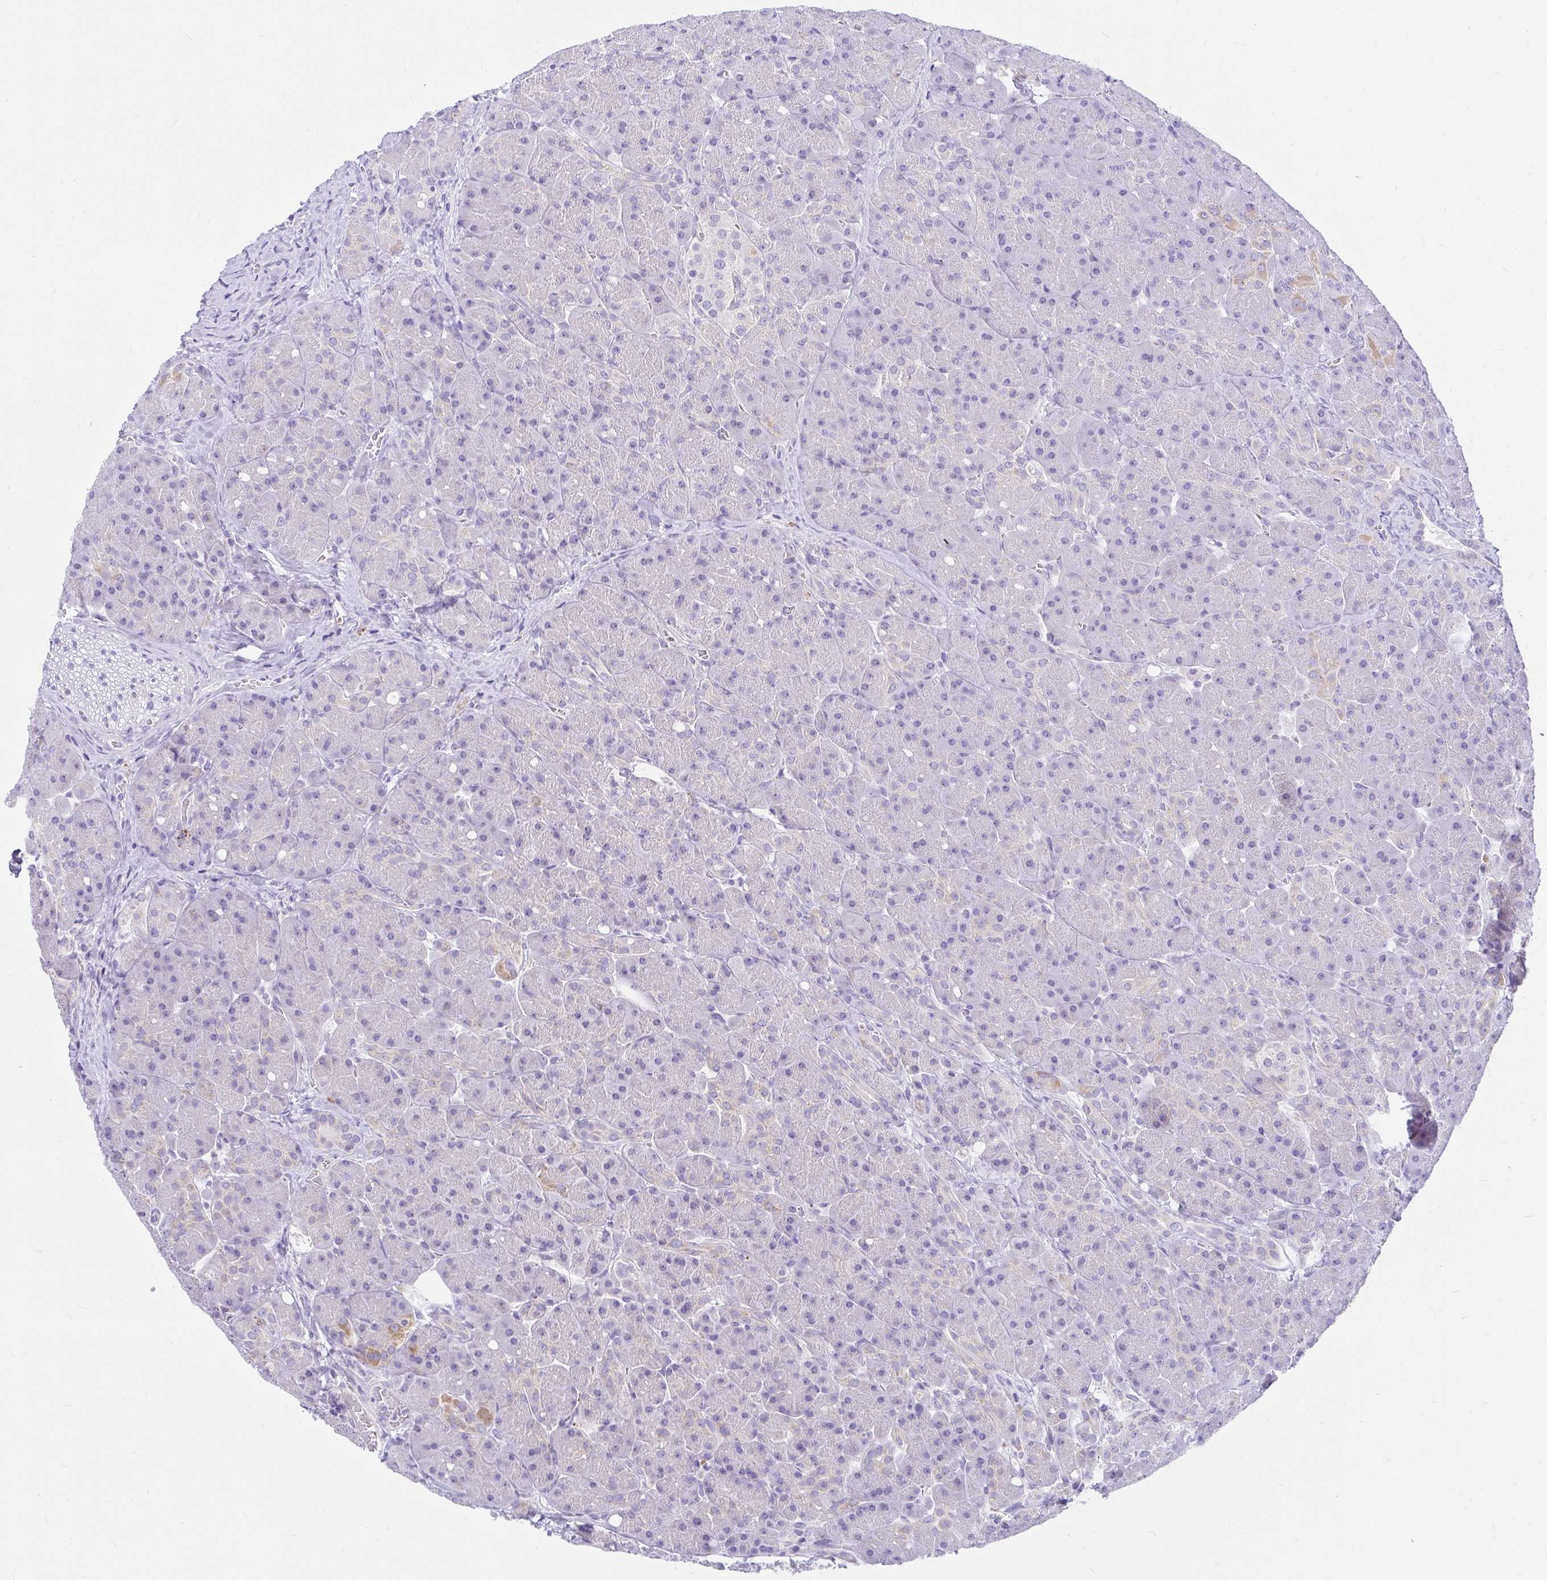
{"staining": {"intensity": "moderate", "quantity": "<25%", "location": "cytoplasmic/membranous"}, "tissue": "pancreas", "cell_type": "Exocrine glandular cells", "image_type": "normal", "snomed": [{"axis": "morphology", "description": "Normal tissue, NOS"}, {"axis": "topography", "description": "Pancreas"}], "caption": "Protein staining of unremarkable pancreas exhibits moderate cytoplasmic/membranous staining in about <25% of exocrine glandular cells.", "gene": "PKN3", "patient": {"sex": "male", "age": 55}}